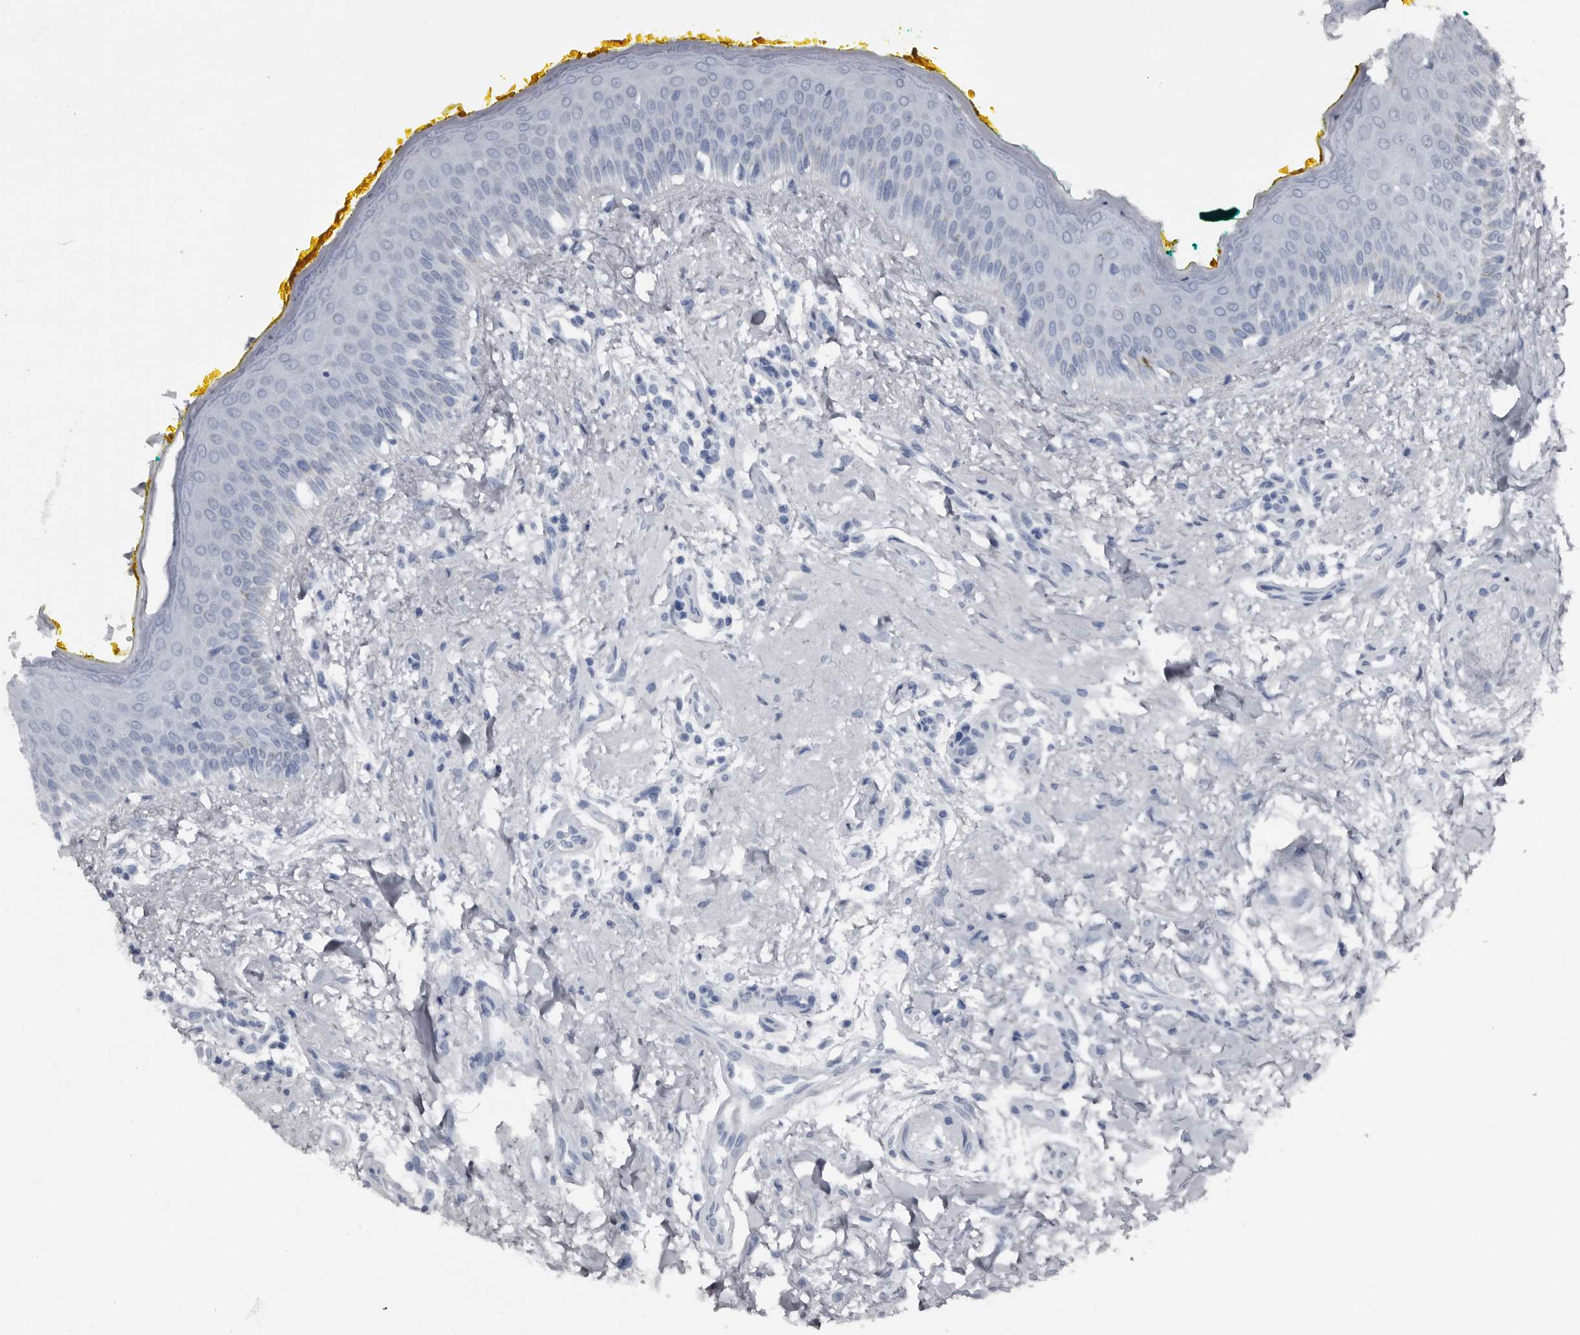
{"staining": {"intensity": "negative", "quantity": "none", "location": "none"}, "tissue": "oral mucosa", "cell_type": "Squamous epithelial cells", "image_type": "normal", "snomed": [{"axis": "morphology", "description": "Normal tissue, NOS"}, {"axis": "topography", "description": "Oral tissue"}], "caption": "Oral mucosa stained for a protein using IHC displays no positivity squamous epithelial cells.", "gene": "GREB1", "patient": {"sex": "female", "age": 70}}